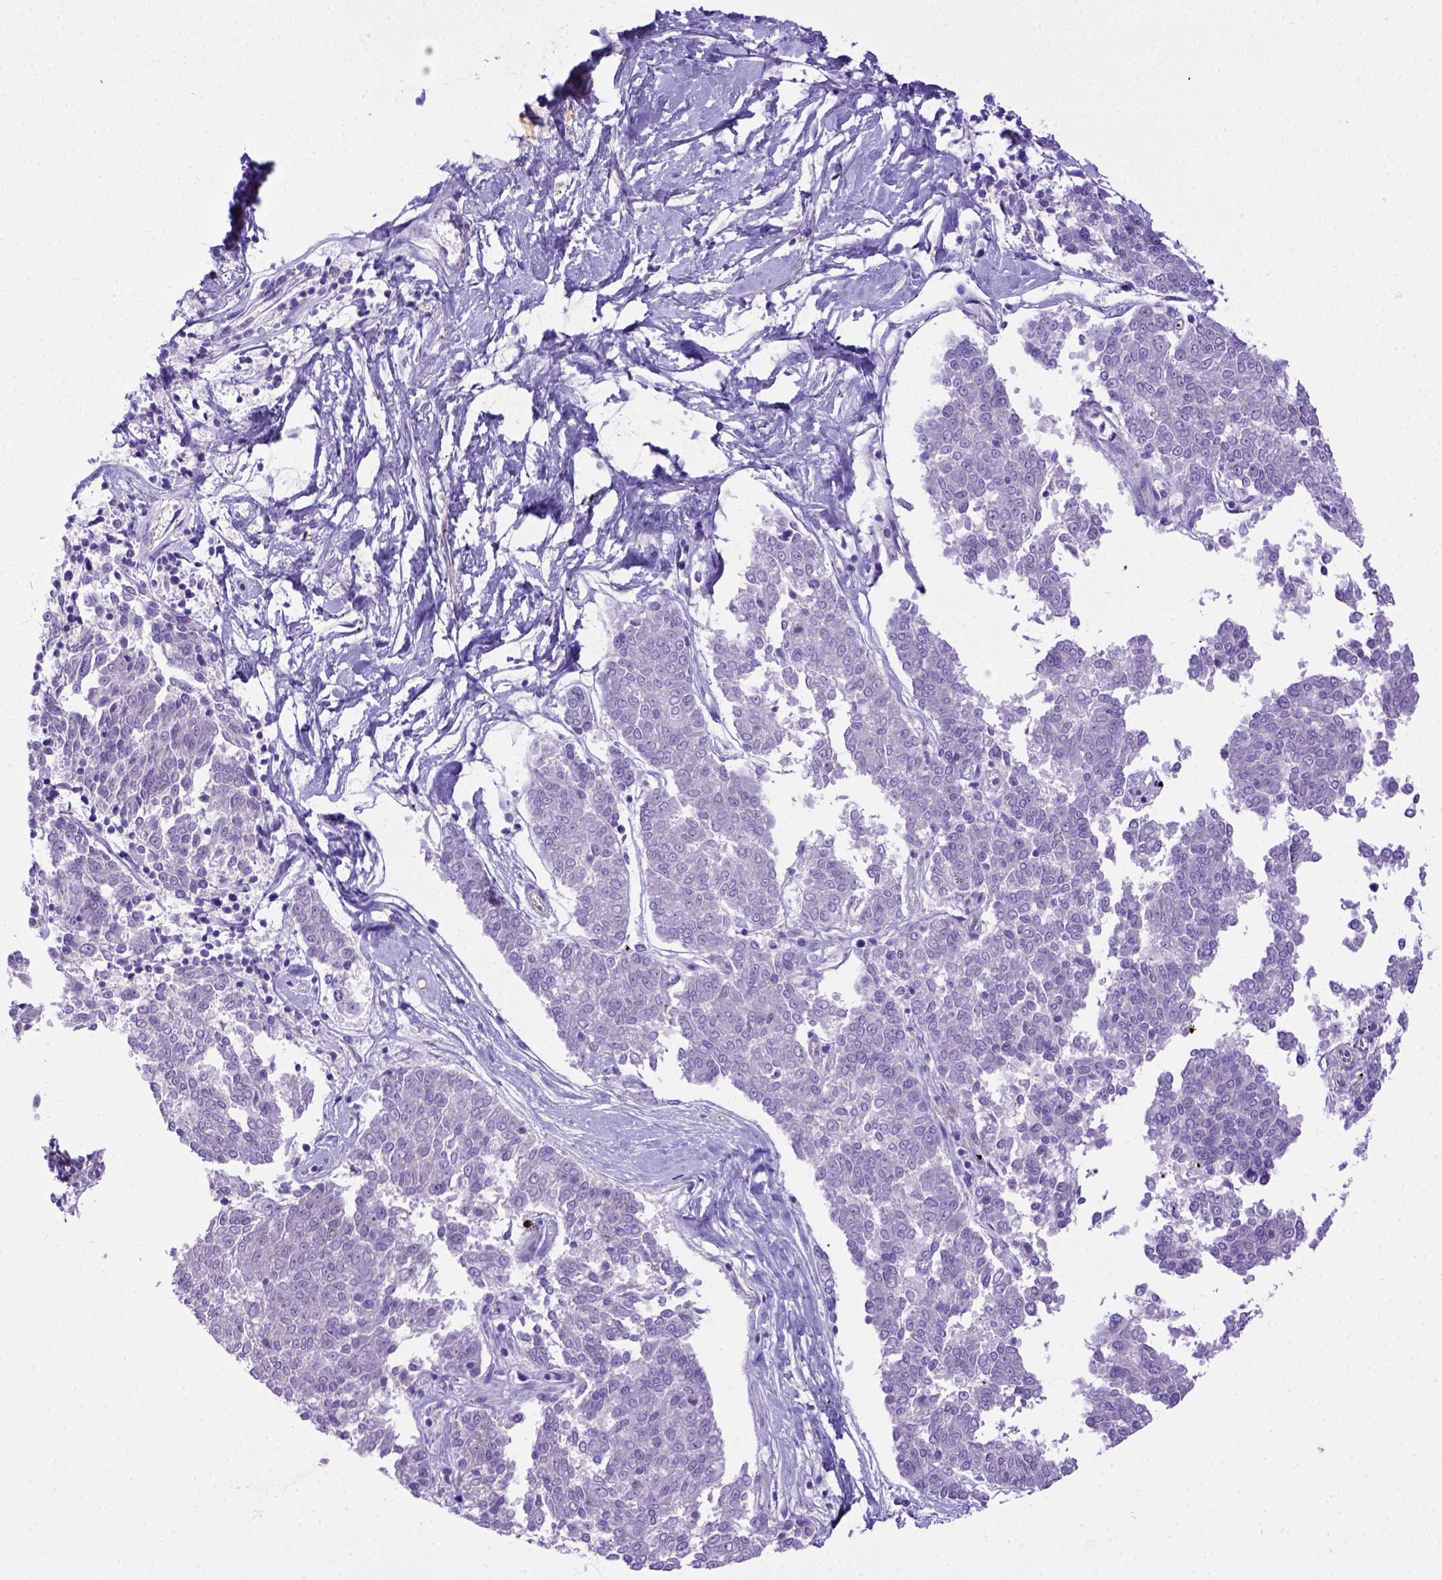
{"staining": {"intensity": "negative", "quantity": "none", "location": "none"}, "tissue": "melanoma", "cell_type": "Tumor cells", "image_type": "cancer", "snomed": [{"axis": "morphology", "description": "Malignant melanoma, NOS"}, {"axis": "topography", "description": "Skin"}], "caption": "There is no significant positivity in tumor cells of melanoma. Brightfield microscopy of immunohistochemistry stained with DAB (brown) and hematoxylin (blue), captured at high magnification.", "gene": "LRRC18", "patient": {"sex": "female", "age": 72}}